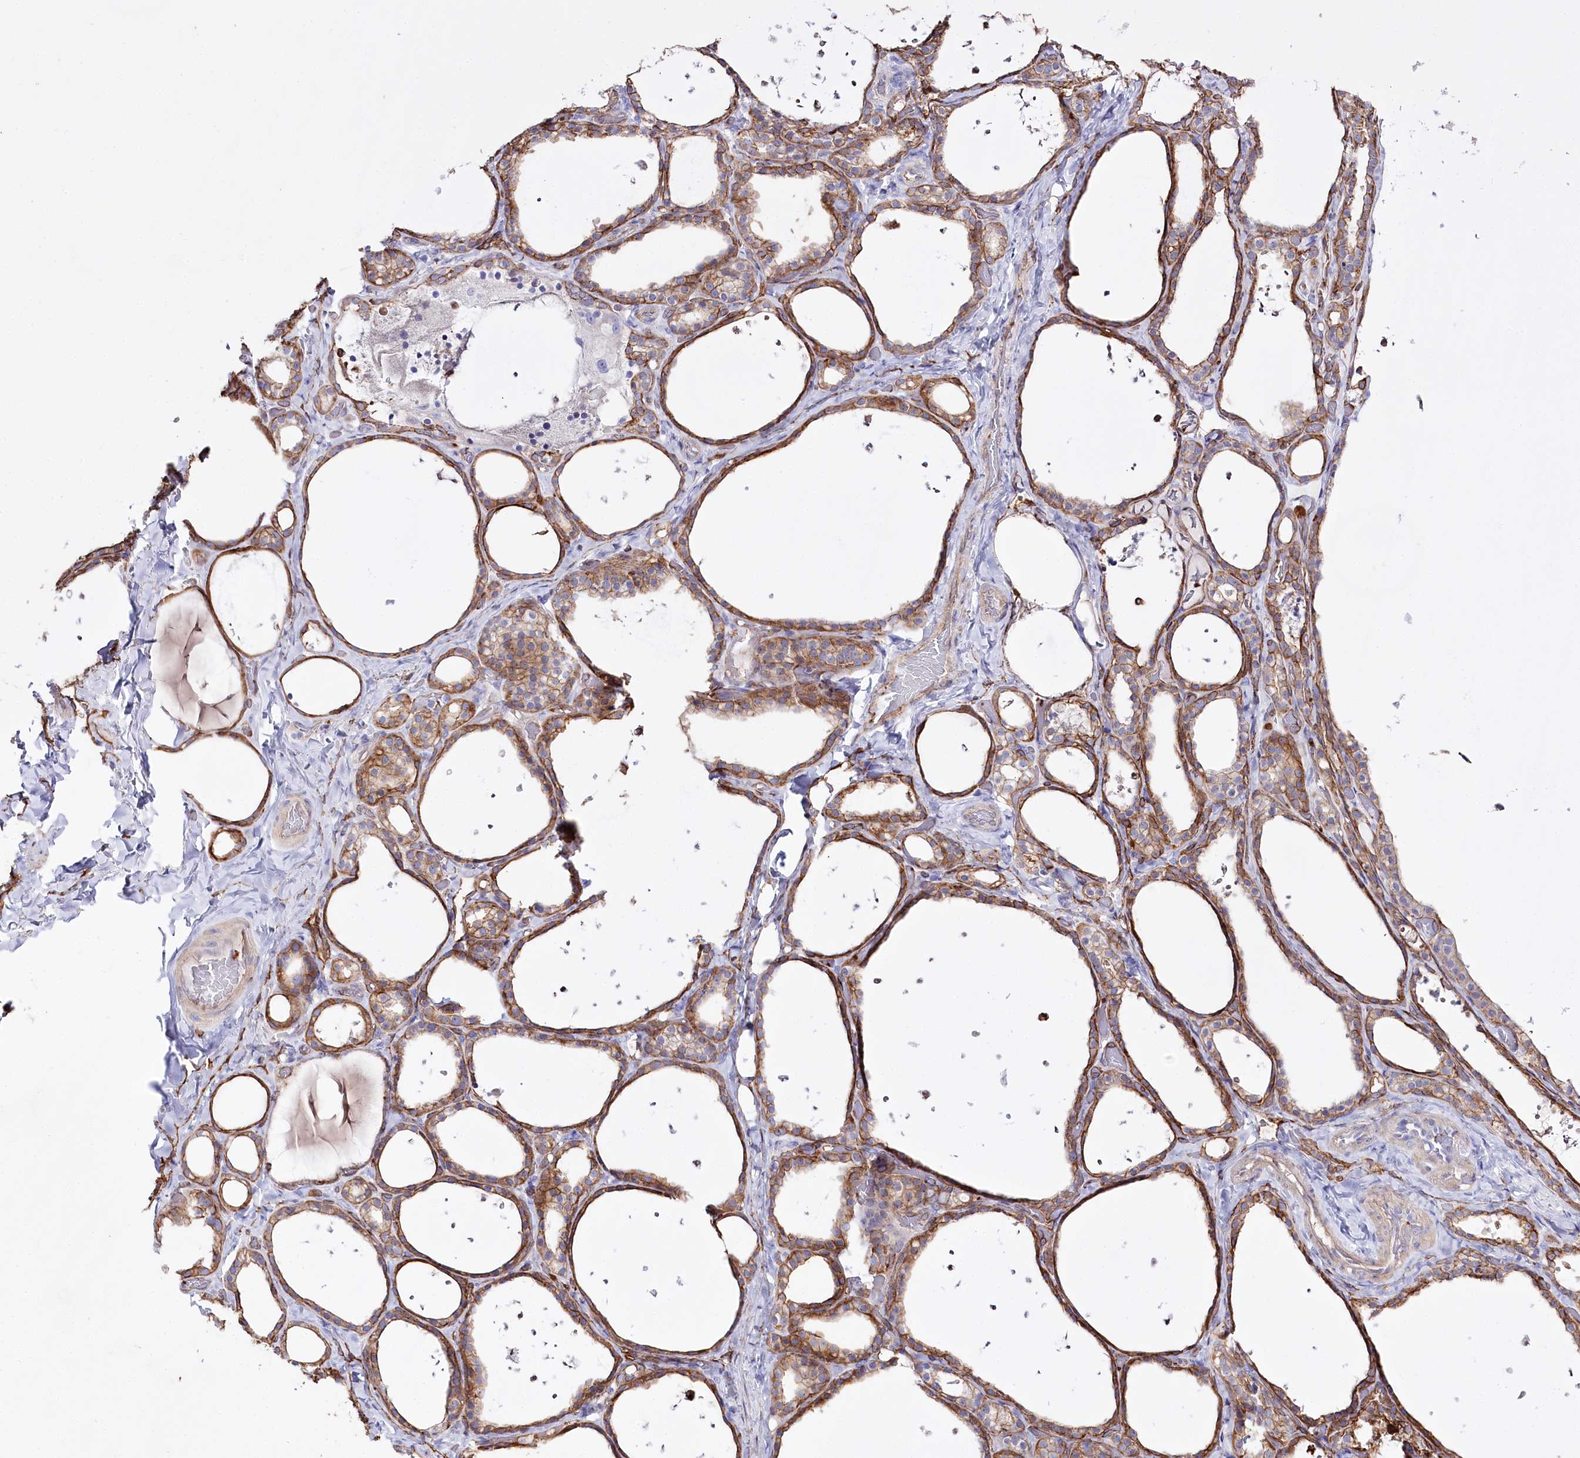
{"staining": {"intensity": "moderate", "quantity": ">75%", "location": "cytoplasmic/membranous"}, "tissue": "thyroid gland", "cell_type": "Glandular cells", "image_type": "normal", "snomed": [{"axis": "morphology", "description": "Normal tissue, NOS"}, {"axis": "topography", "description": "Thyroid gland"}], "caption": "DAB immunohistochemical staining of benign human thyroid gland displays moderate cytoplasmic/membranous protein positivity in approximately >75% of glandular cells. (DAB IHC, brown staining for protein, blue staining for nuclei).", "gene": "SLC39A10", "patient": {"sex": "female", "age": 44}}